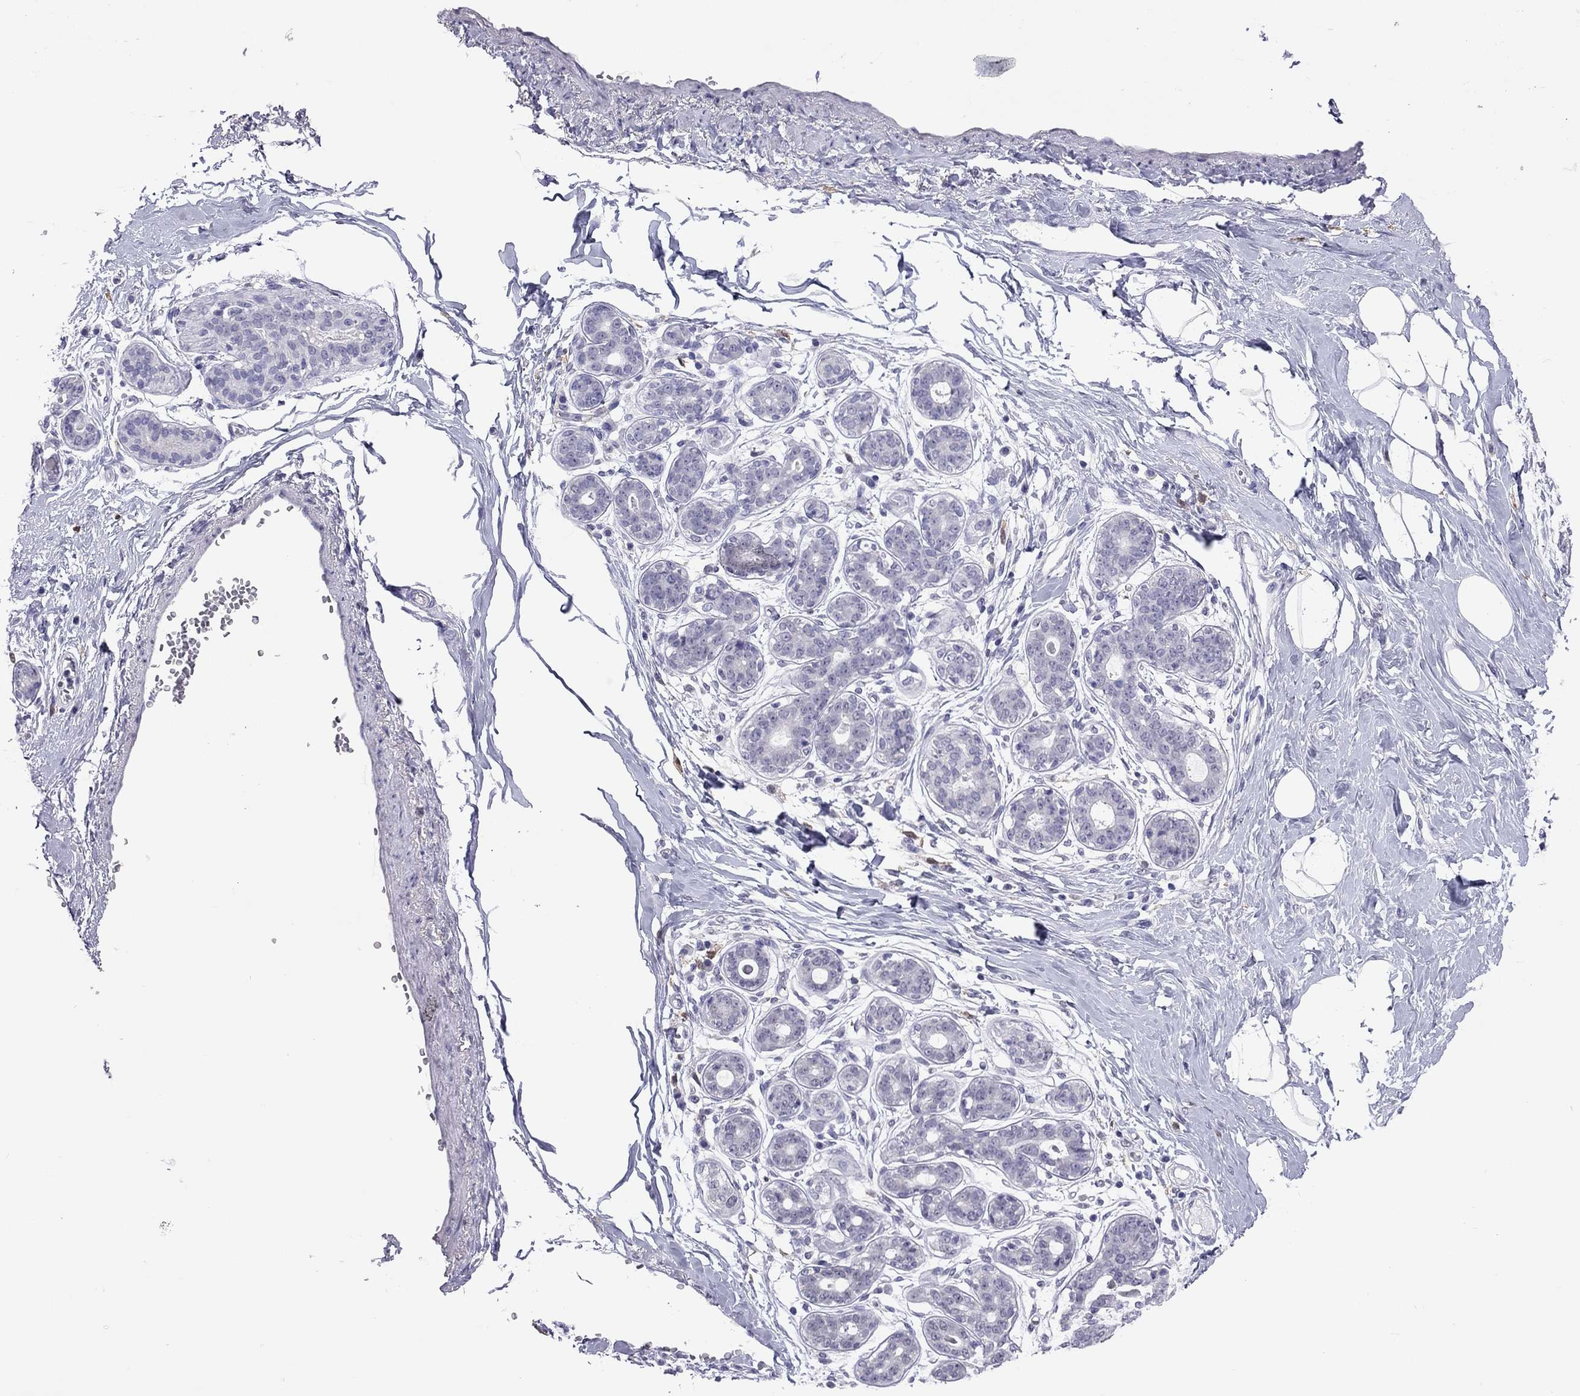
{"staining": {"intensity": "negative", "quantity": "none", "location": "none"}, "tissue": "breast", "cell_type": "Adipocytes", "image_type": "normal", "snomed": [{"axis": "morphology", "description": "Normal tissue, NOS"}, {"axis": "topography", "description": "Skin"}, {"axis": "topography", "description": "Breast"}], "caption": "High magnification brightfield microscopy of normal breast stained with DAB (brown) and counterstained with hematoxylin (blue): adipocytes show no significant staining. (IHC, brightfield microscopy, high magnification).", "gene": "PPP1R3A", "patient": {"sex": "female", "age": 43}}